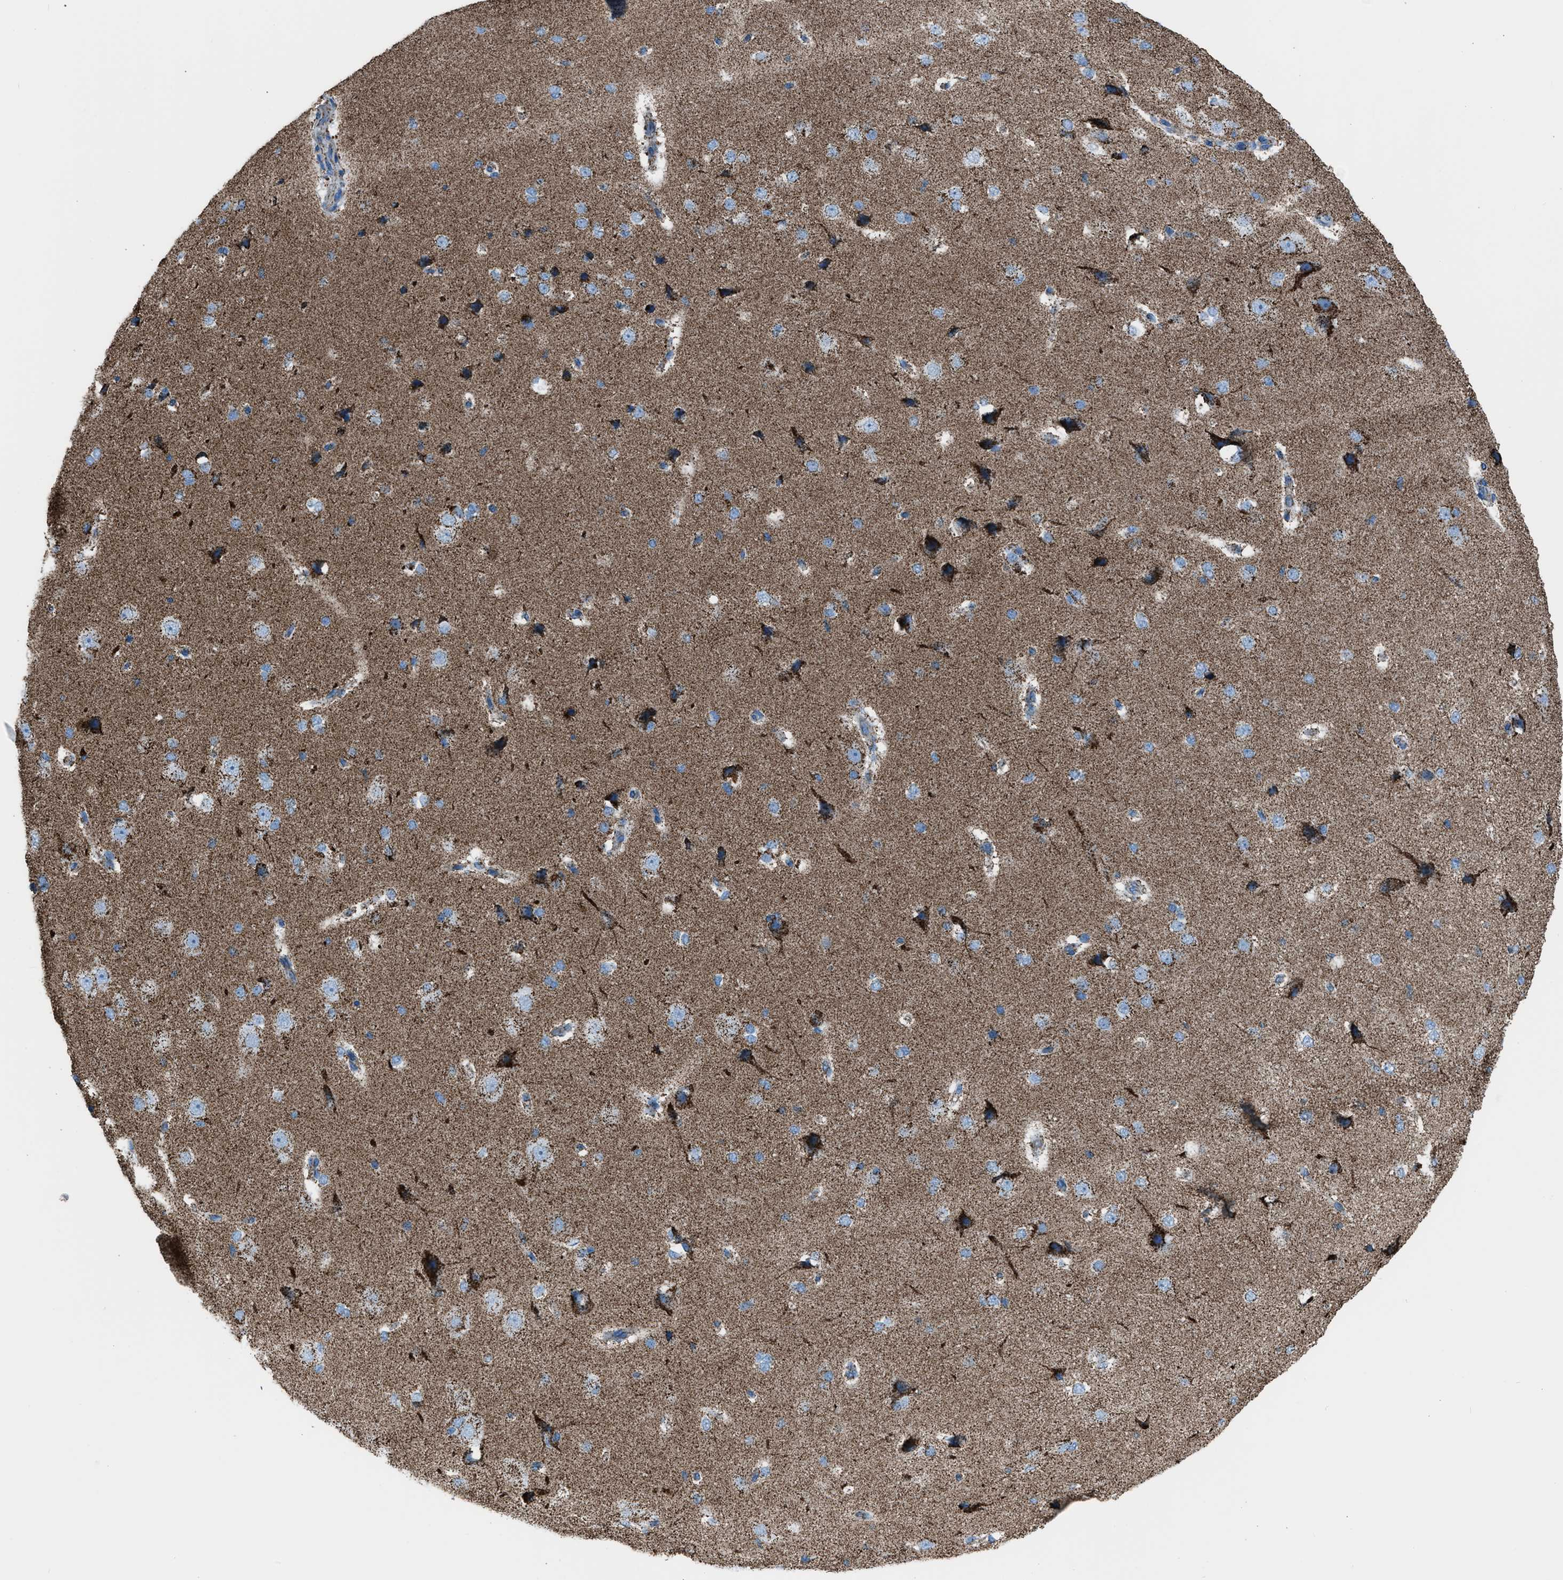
{"staining": {"intensity": "moderate", "quantity": ">75%", "location": "cytoplasmic/membranous"}, "tissue": "cerebral cortex", "cell_type": "Endothelial cells", "image_type": "normal", "snomed": [{"axis": "morphology", "description": "Normal tissue, NOS"}, {"axis": "morphology", "description": "Developmental malformation"}, {"axis": "topography", "description": "Cerebral cortex"}], "caption": "Cerebral cortex stained with DAB IHC exhibits medium levels of moderate cytoplasmic/membranous staining in approximately >75% of endothelial cells. (IHC, brightfield microscopy, high magnification).", "gene": "MDH2", "patient": {"sex": "female", "age": 30}}